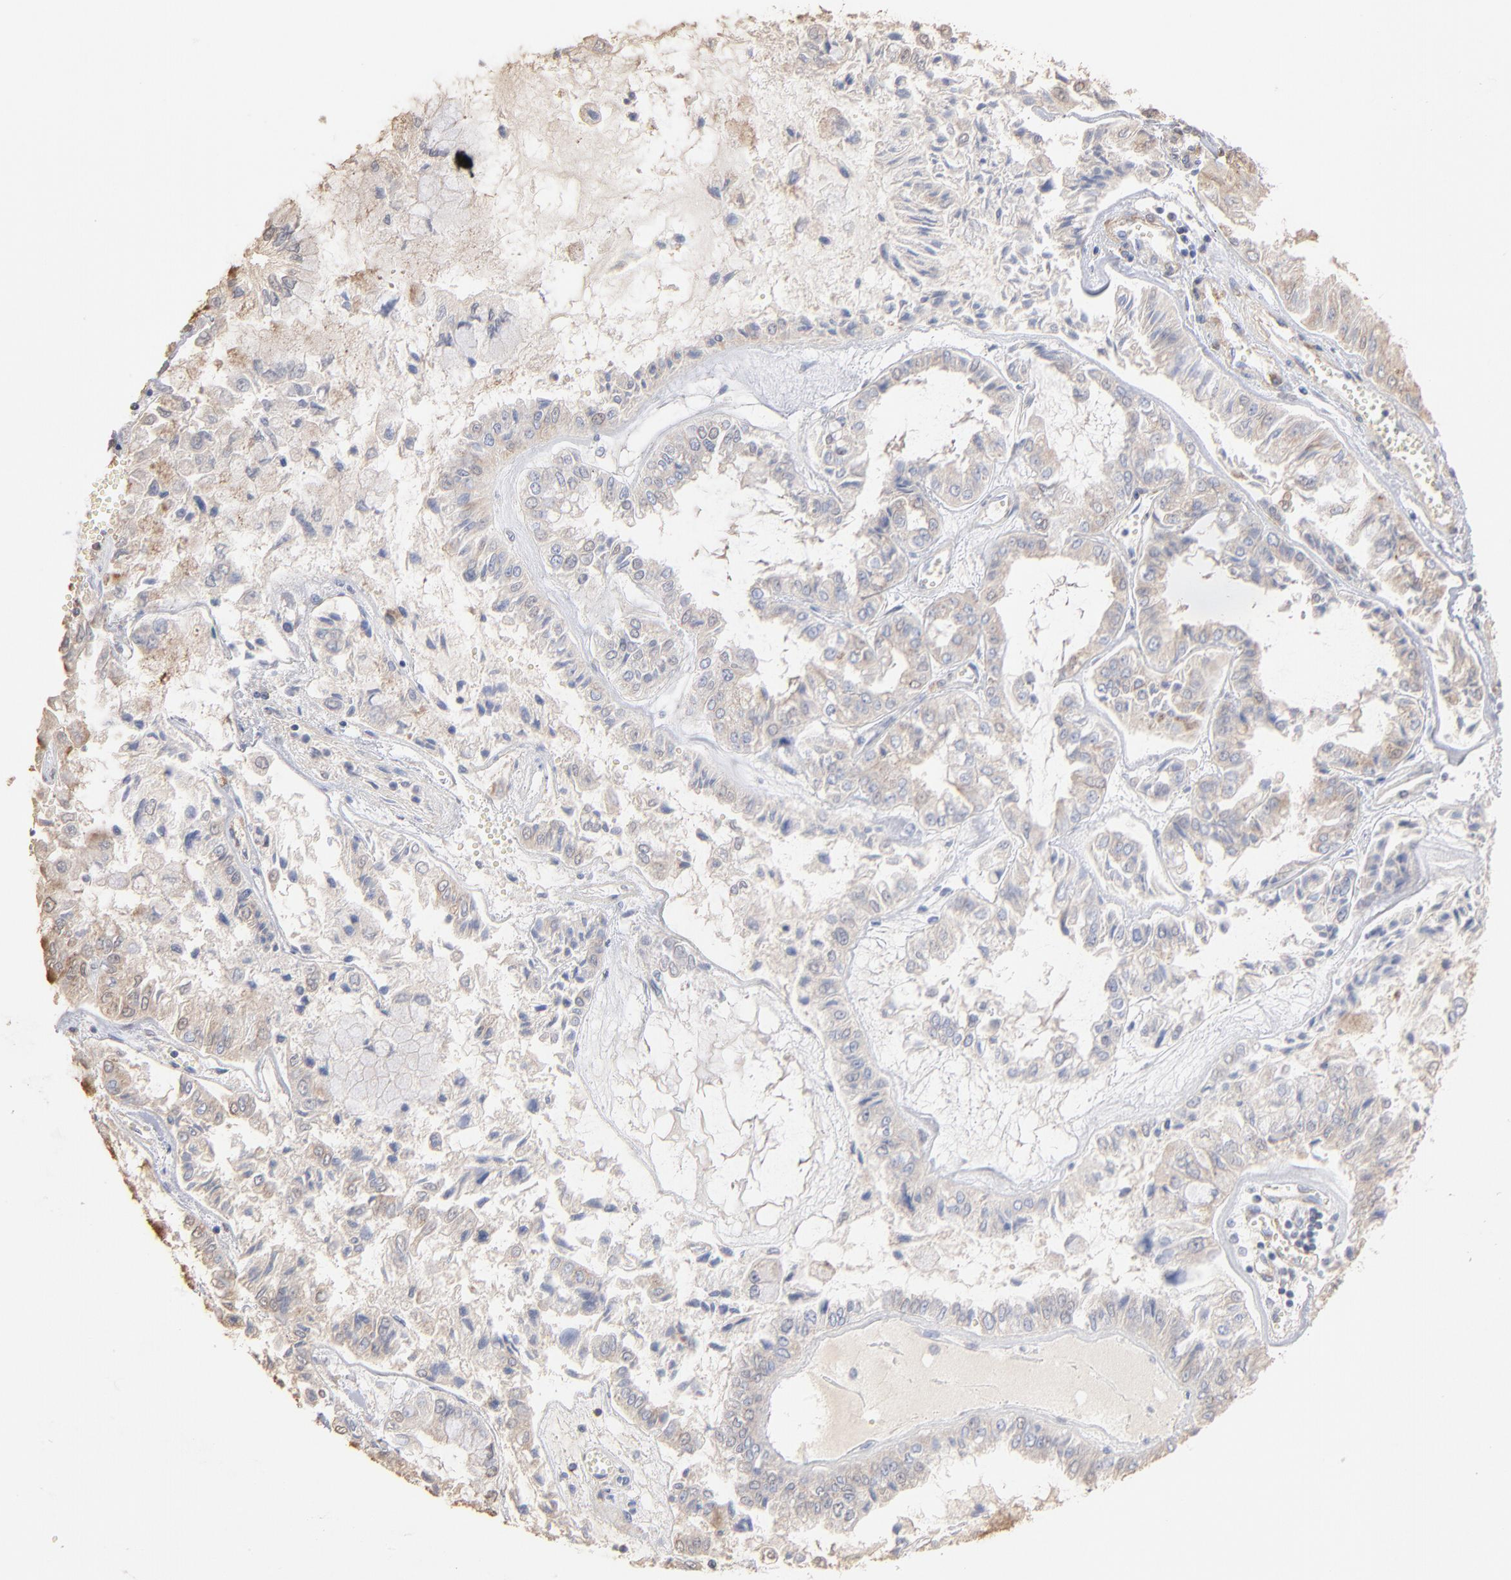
{"staining": {"intensity": "weak", "quantity": ">75%", "location": "cytoplasmic/membranous"}, "tissue": "liver cancer", "cell_type": "Tumor cells", "image_type": "cancer", "snomed": [{"axis": "morphology", "description": "Cholangiocarcinoma"}, {"axis": "topography", "description": "Liver"}], "caption": "Immunohistochemical staining of liver cholangiocarcinoma displays low levels of weak cytoplasmic/membranous staining in approximately >75% of tumor cells.", "gene": "SEPTIN6", "patient": {"sex": "female", "age": 79}}